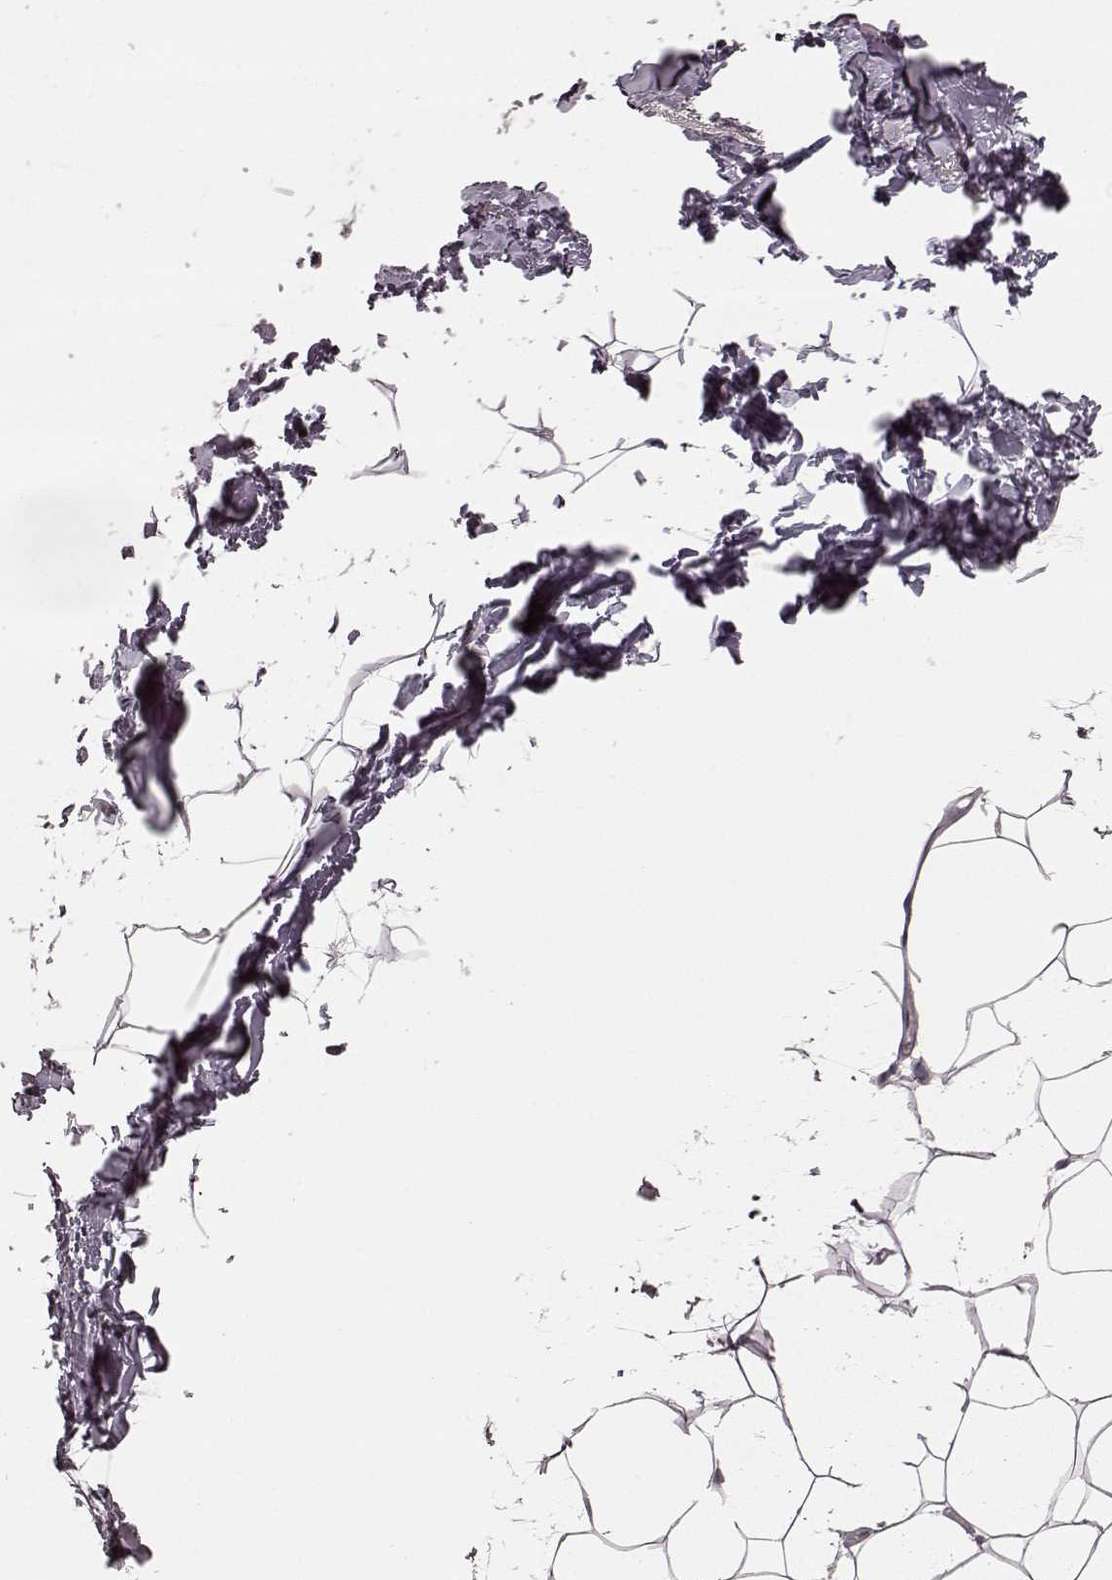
{"staining": {"intensity": "negative", "quantity": "none", "location": "none"}, "tissue": "breast", "cell_type": "Adipocytes", "image_type": "normal", "snomed": [{"axis": "morphology", "description": "Normal tissue, NOS"}, {"axis": "topography", "description": "Breast"}], "caption": "Human breast stained for a protein using immunohistochemistry (IHC) displays no staining in adipocytes.", "gene": "PRKCE", "patient": {"sex": "female", "age": 32}}